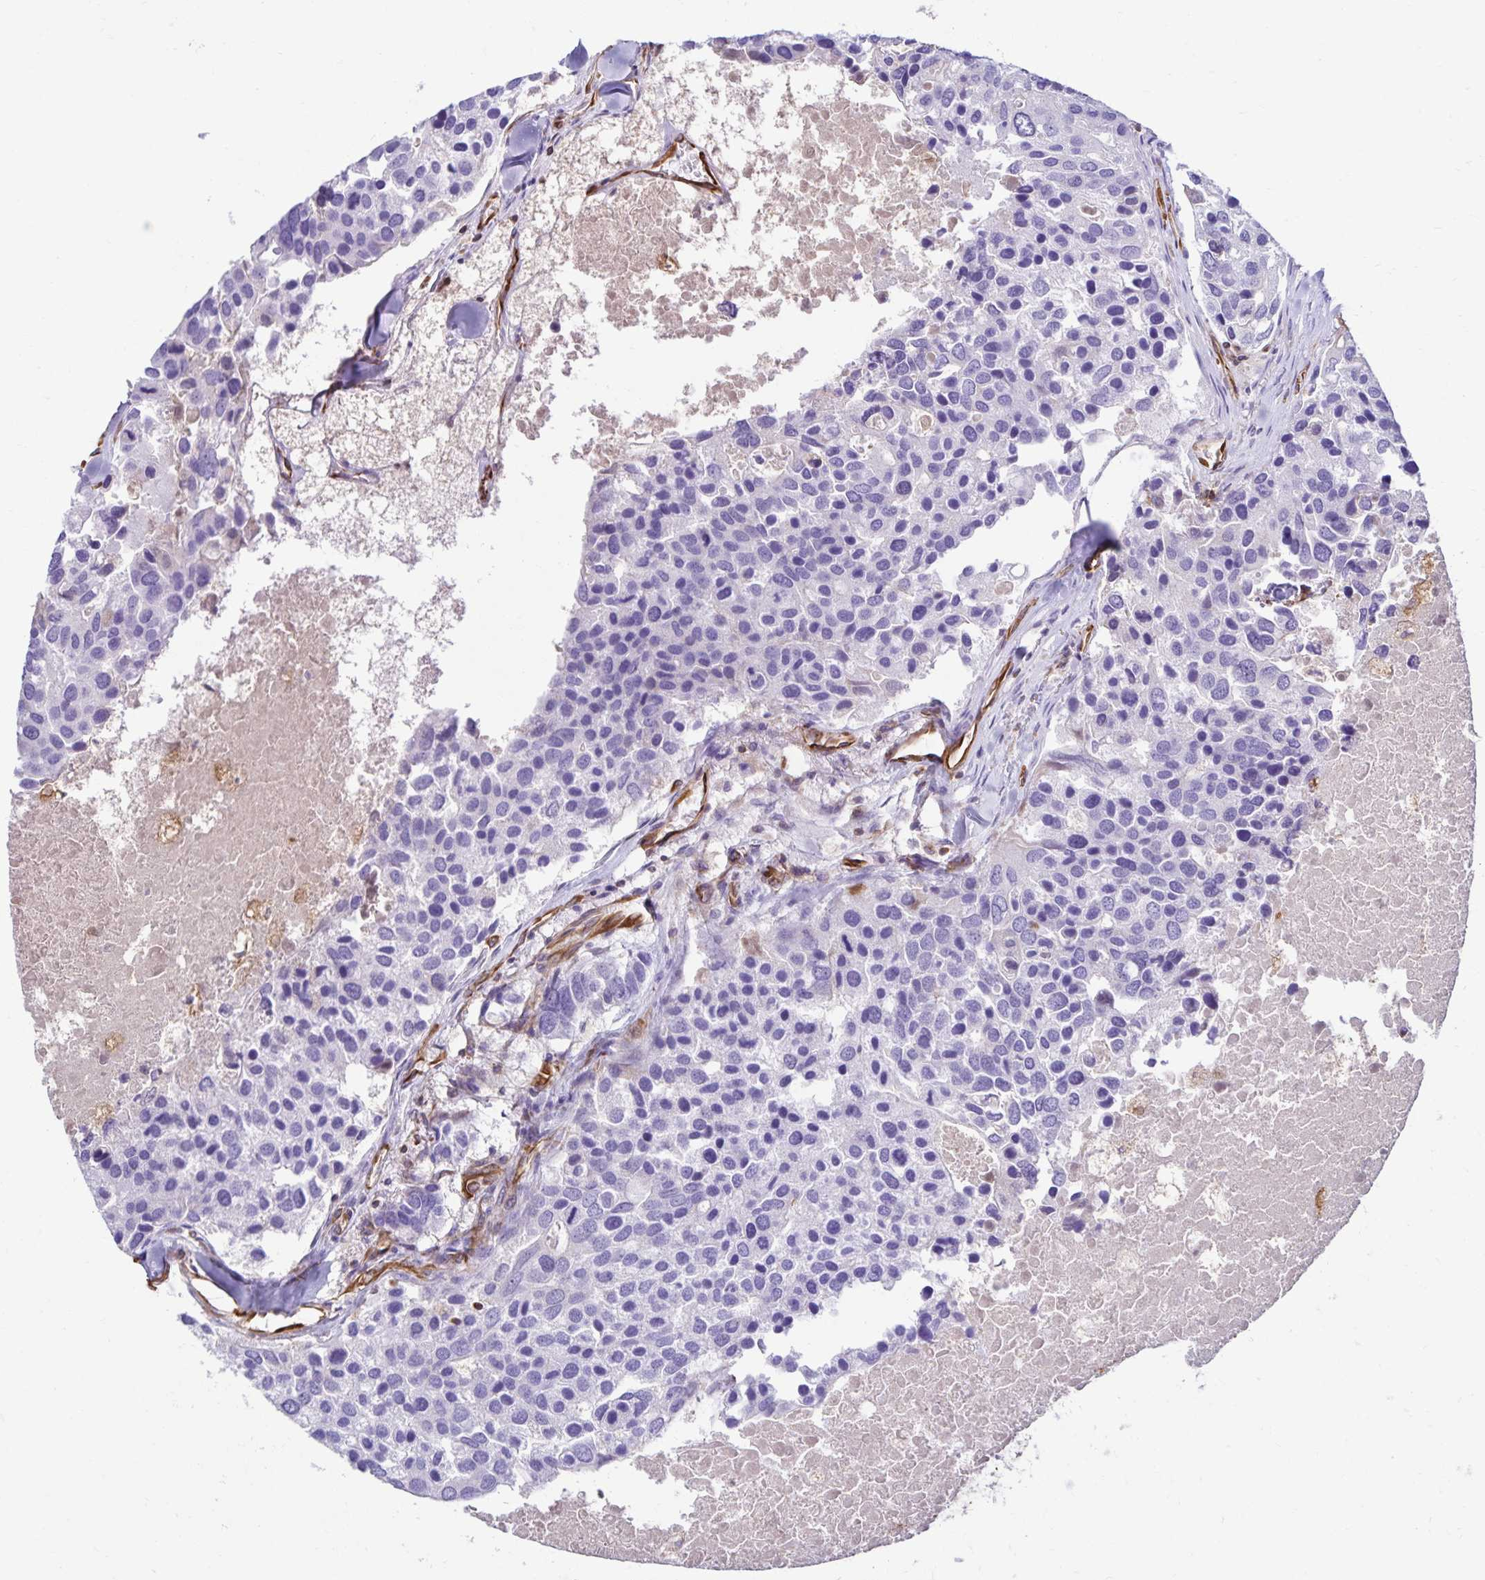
{"staining": {"intensity": "negative", "quantity": "none", "location": "none"}, "tissue": "breast cancer", "cell_type": "Tumor cells", "image_type": "cancer", "snomed": [{"axis": "morphology", "description": "Duct carcinoma"}, {"axis": "topography", "description": "Breast"}], "caption": "Human breast intraductal carcinoma stained for a protein using IHC displays no staining in tumor cells.", "gene": "TRPV6", "patient": {"sex": "female", "age": 83}}